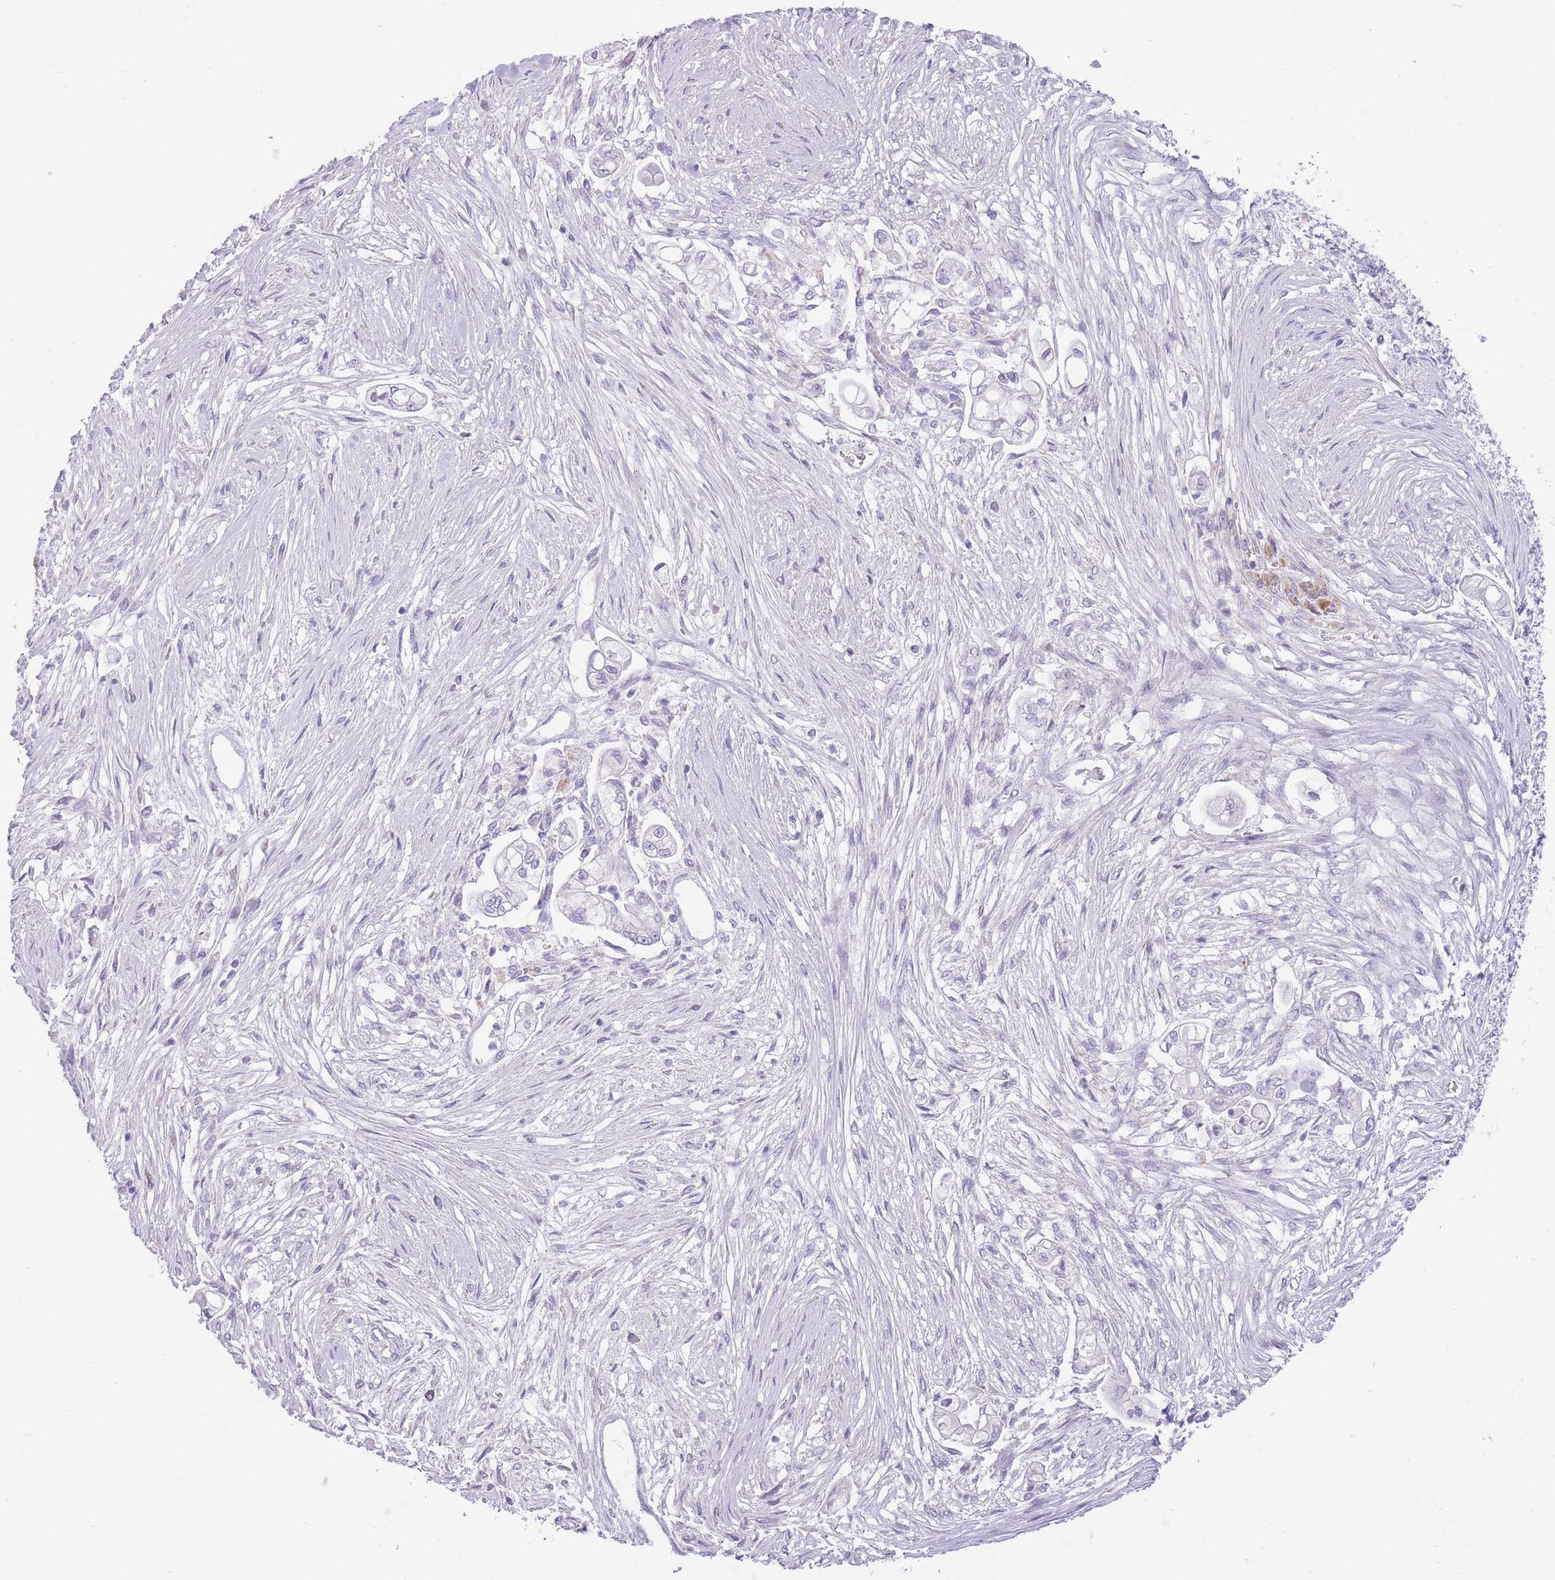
{"staining": {"intensity": "negative", "quantity": "none", "location": "none"}, "tissue": "pancreatic cancer", "cell_type": "Tumor cells", "image_type": "cancer", "snomed": [{"axis": "morphology", "description": "Adenocarcinoma, NOS"}, {"axis": "topography", "description": "Pancreas"}], "caption": "The immunohistochemistry (IHC) photomicrograph has no significant positivity in tumor cells of adenocarcinoma (pancreatic) tissue.", "gene": "WDR70", "patient": {"sex": "female", "age": 69}}